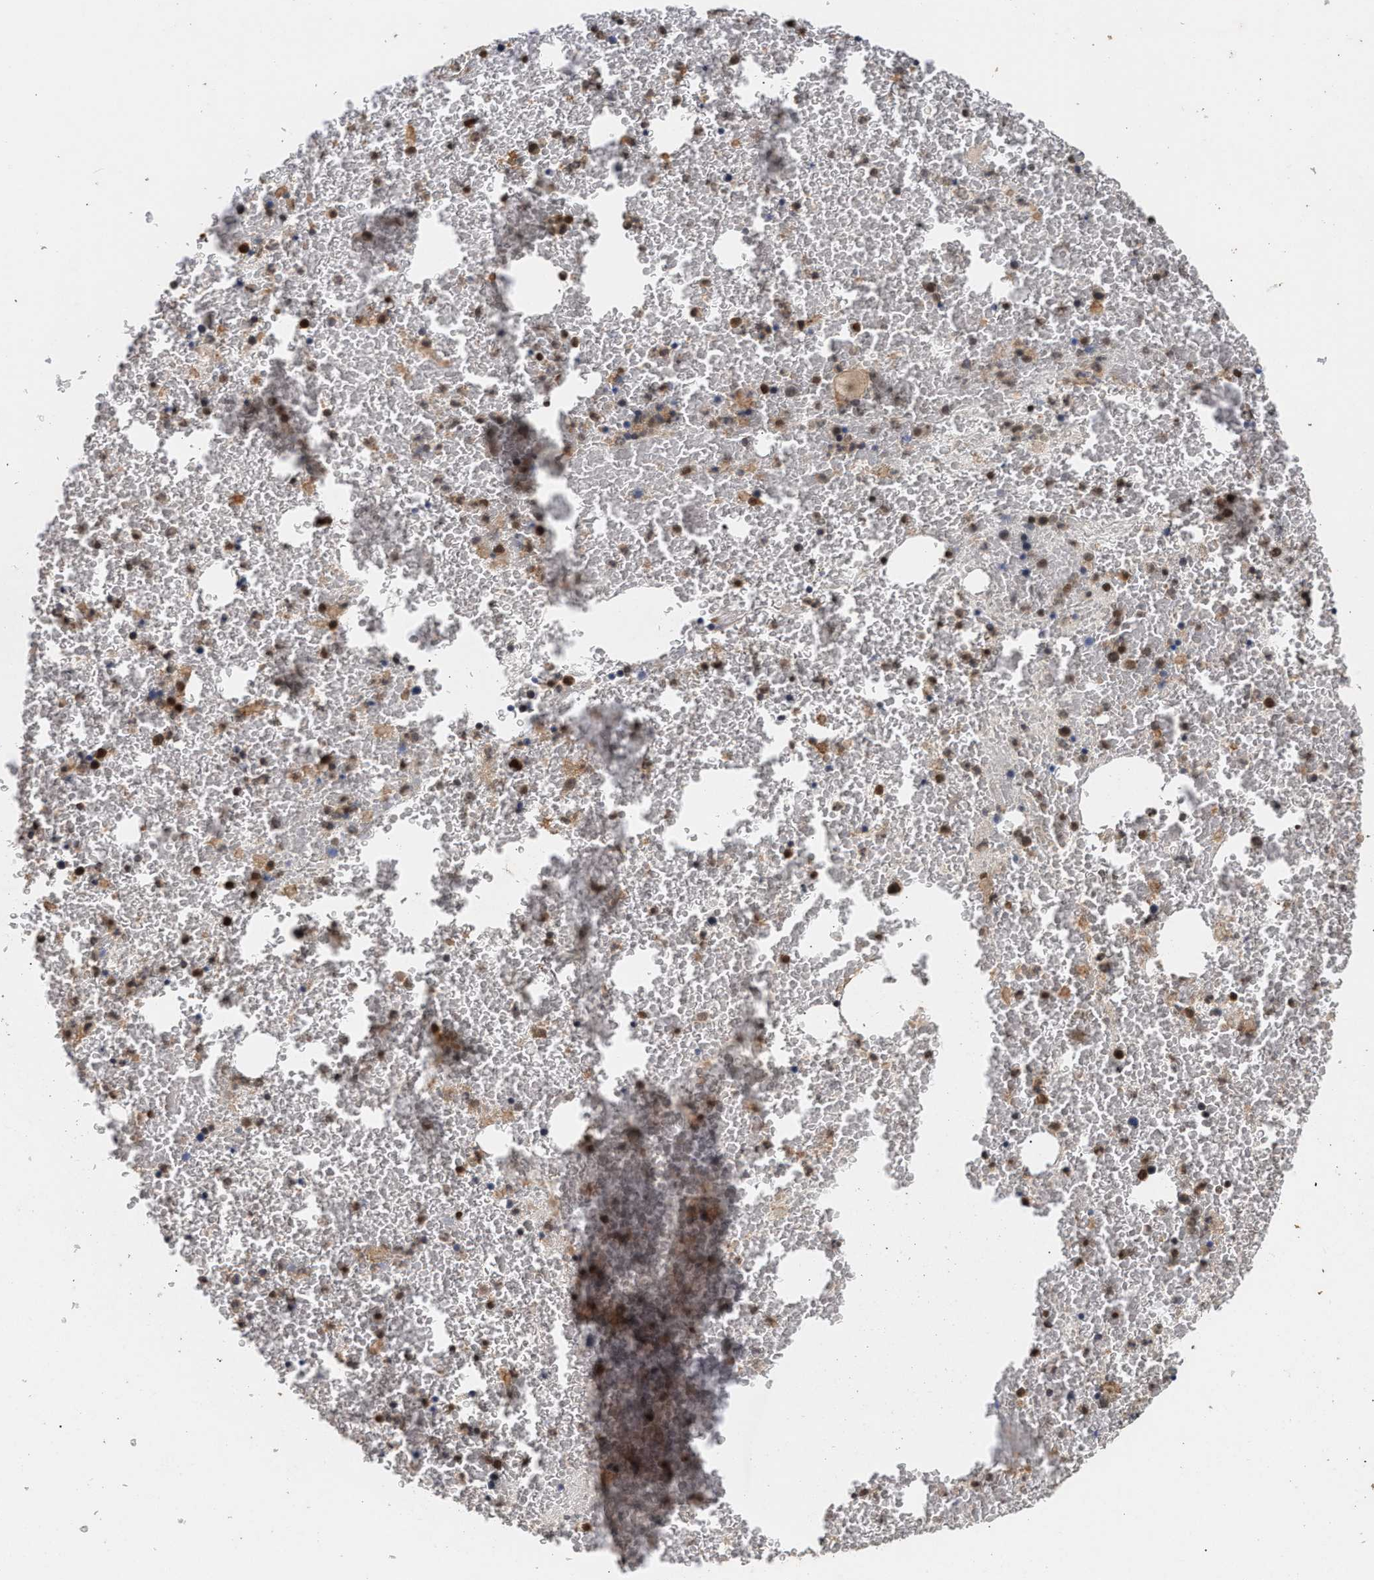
{"staining": {"intensity": "moderate", "quantity": ">75%", "location": "cytoplasmic/membranous,nuclear"}, "tissue": "bone marrow", "cell_type": "Hematopoietic cells", "image_type": "normal", "snomed": [{"axis": "morphology", "description": "Normal tissue, NOS"}, {"axis": "morphology", "description": "Inflammation, NOS"}, {"axis": "topography", "description": "Bone marrow"}], "caption": "The image displays staining of normal bone marrow, revealing moderate cytoplasmic/membranous,nuclear protein positivity (brown color) within hematopoietic cells.", "gene": "ABHD5", "patient": {"sex": "male", "age": 47}}